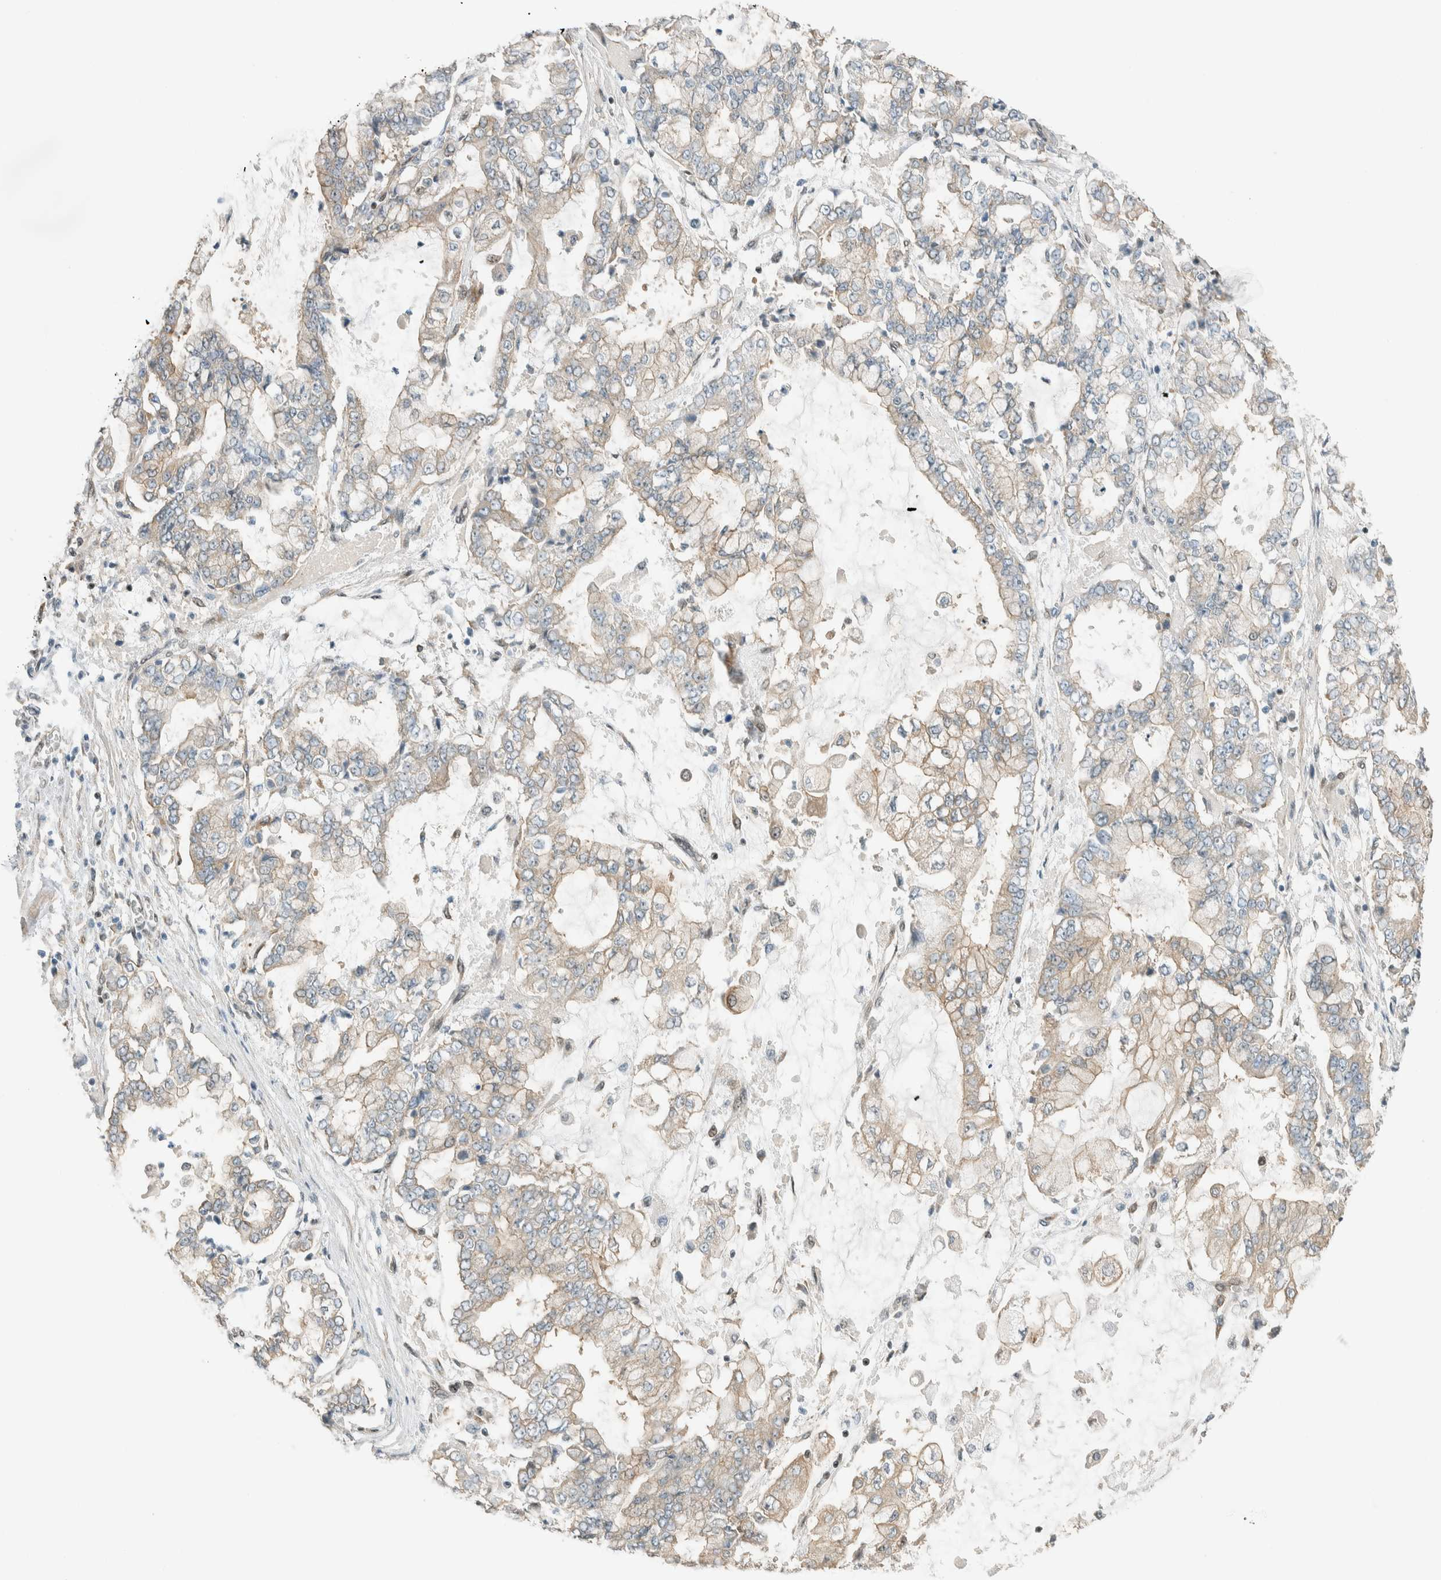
{"staining": {"intensity": "weak", "quantity": ">75%", "location": "cytoplasmic/membranous"}, "tissue": "stomach cancer", "cell_type": "Tumor cells", "image_type": "cancer", "snomed": [{"axis": "morphology", "description": "Adenocarcinoma, NOS"}, {"axis": "topography", "description": "Stomach"}], "caption": "This is a histology image of IHC staining of stomach cancer, which shows weak positivity in the cytoplasmic/membranous of tumor cells.", "gene": "NIBAN2", "patient": {"sex": "male", "age": 76}}